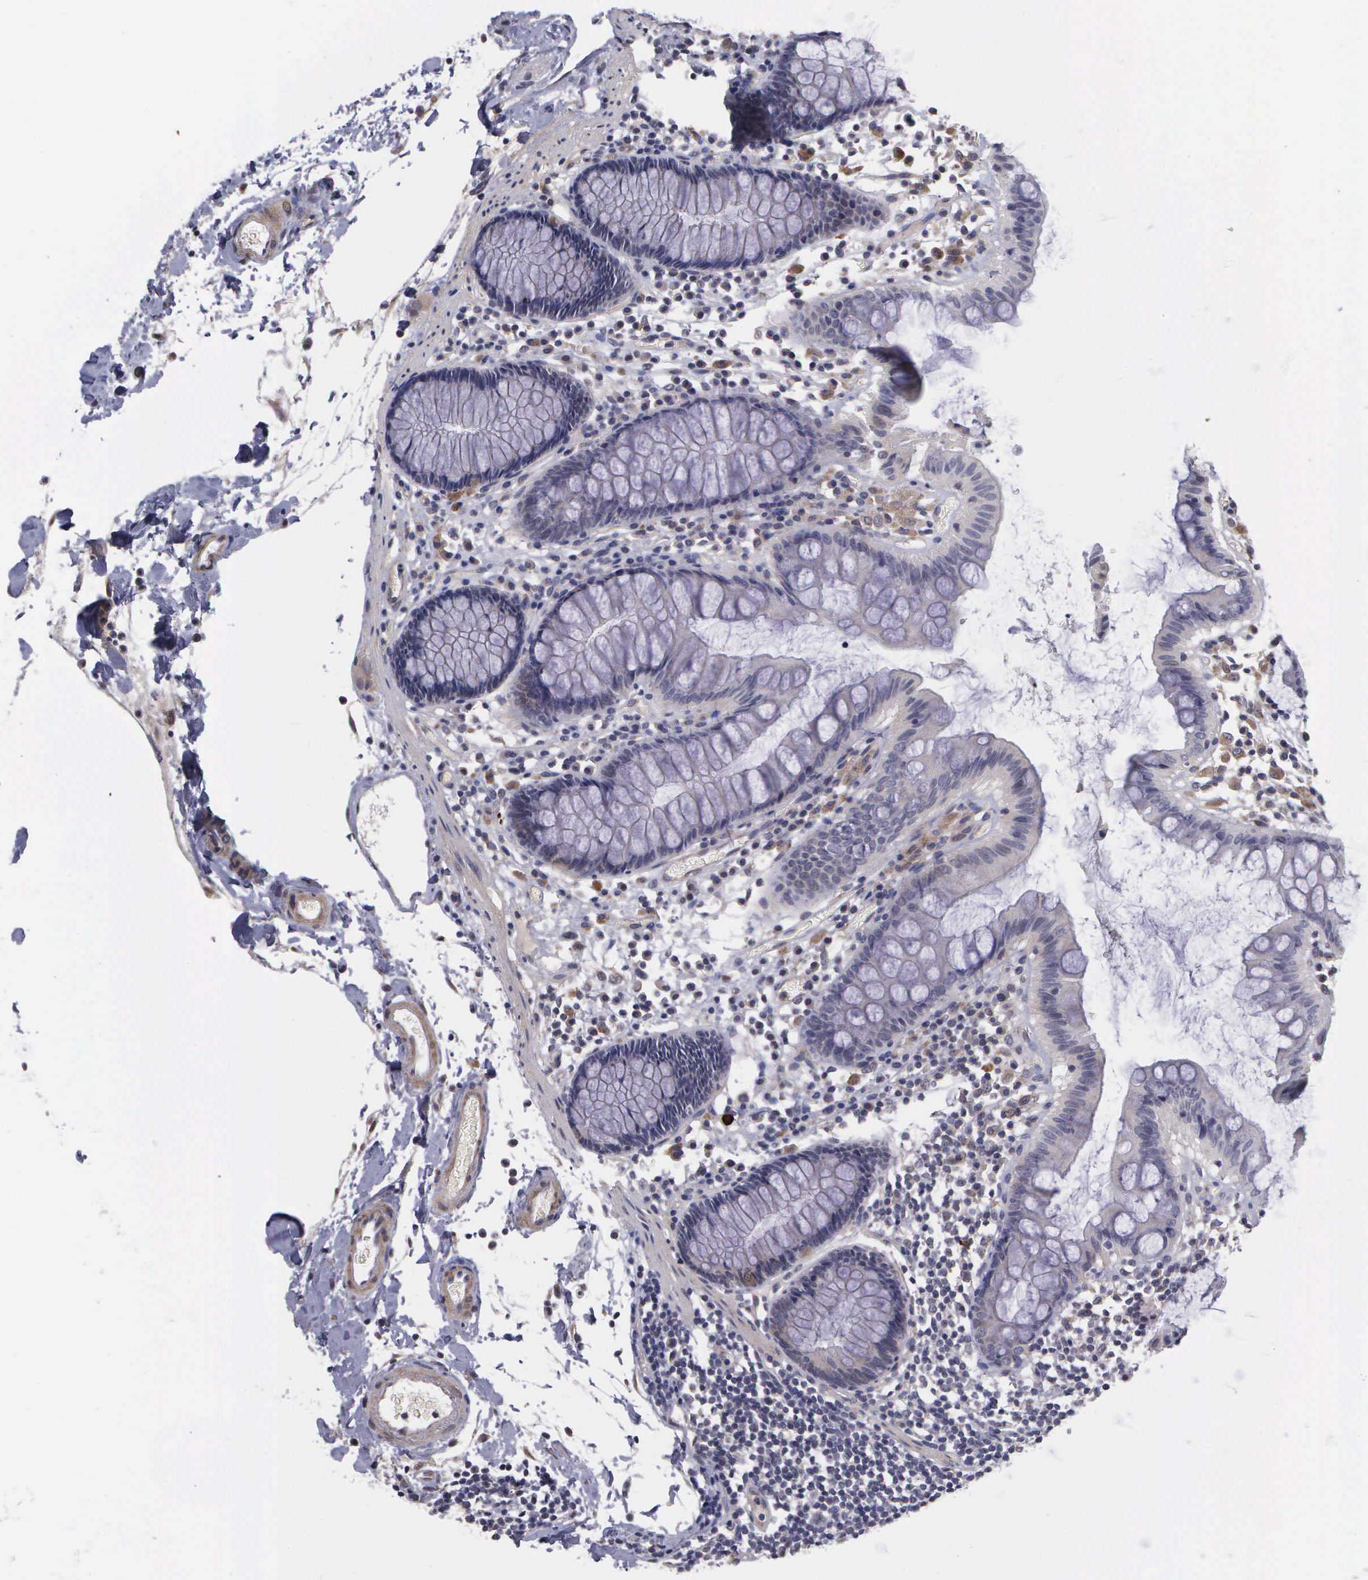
{"staining": {"intensity": "weak", "quantity": "<25%", "location": "cytoplasmic/membranous"}, "tissue": "colon", "cell_type": "Endothelial cells", "image_type": "normal", "snomed": [{"axis": "morphology", "description": "Normal tissue, NOS"}, {"axis": "topography", "description": "Colon"}], "caption": "The histopathology image shows no staining of endothelial cells in unremarkable colon. The staining is performed using DAB (3,3'-diaminobenzidine) brown chromogen with nuclei counter-stained in using hematoxylin.", "gene": "RTL10", "patient": {"sex": "female", "age": 78}}